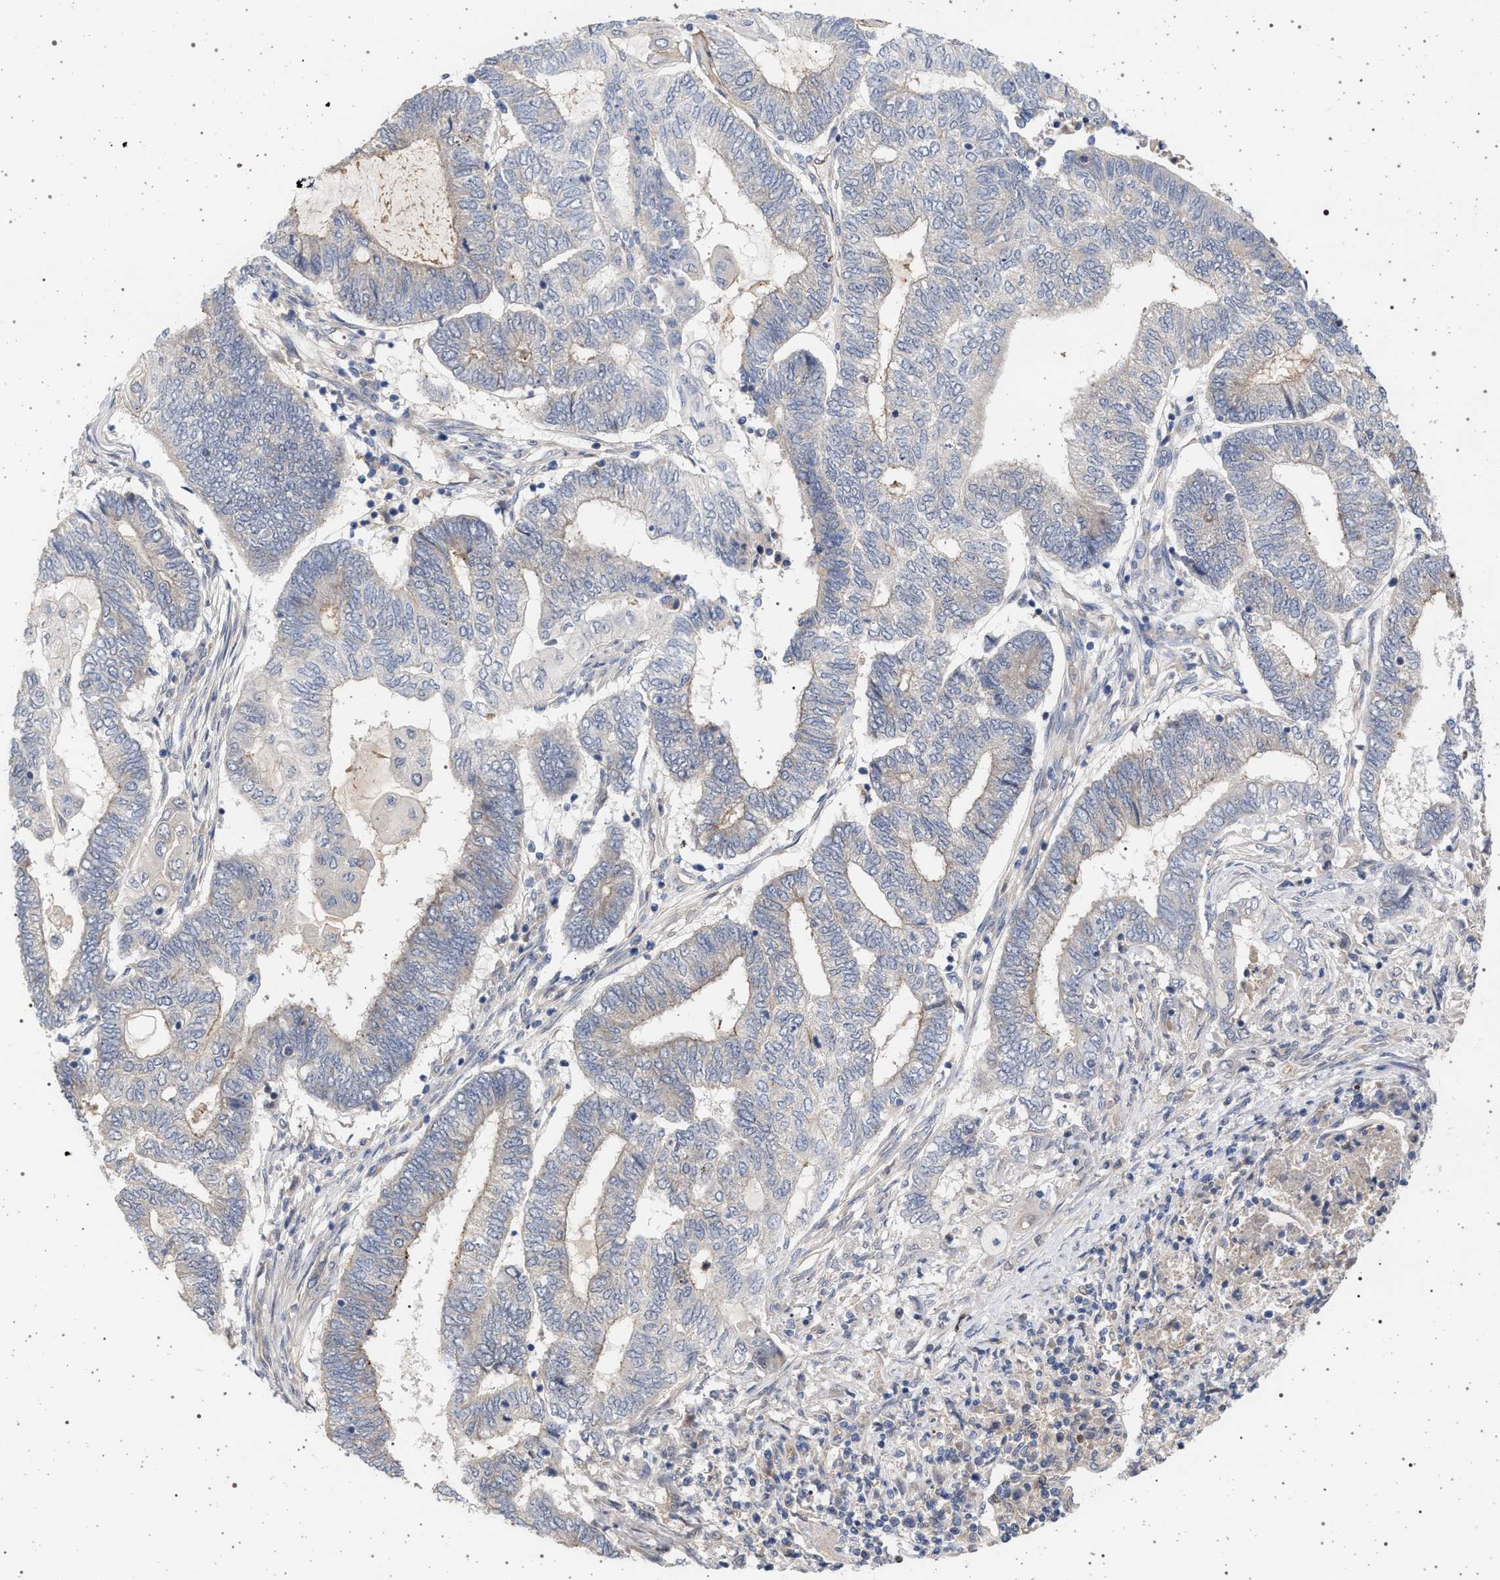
{"staining": {"intensity": "negative", "quantity": "none", "location": "none"}, "tissue": "endometrial cancer", "cell_type": "Tumor cells", "image_type": "cancer", "snomed": [{"axis": "morphology", "description": "Adenocarcinoma, NOS"}, {"axis": "topography", "description": "Uterus"}, {"axis": "topography", "description": "Endometrium"}], "caption": "The histopathology image demonstrates no significant positivity in tumor cells of adenocarcinoma (endometrial).", "gene": "RBM48", "patient": {"sex": "female", "age": 70}}